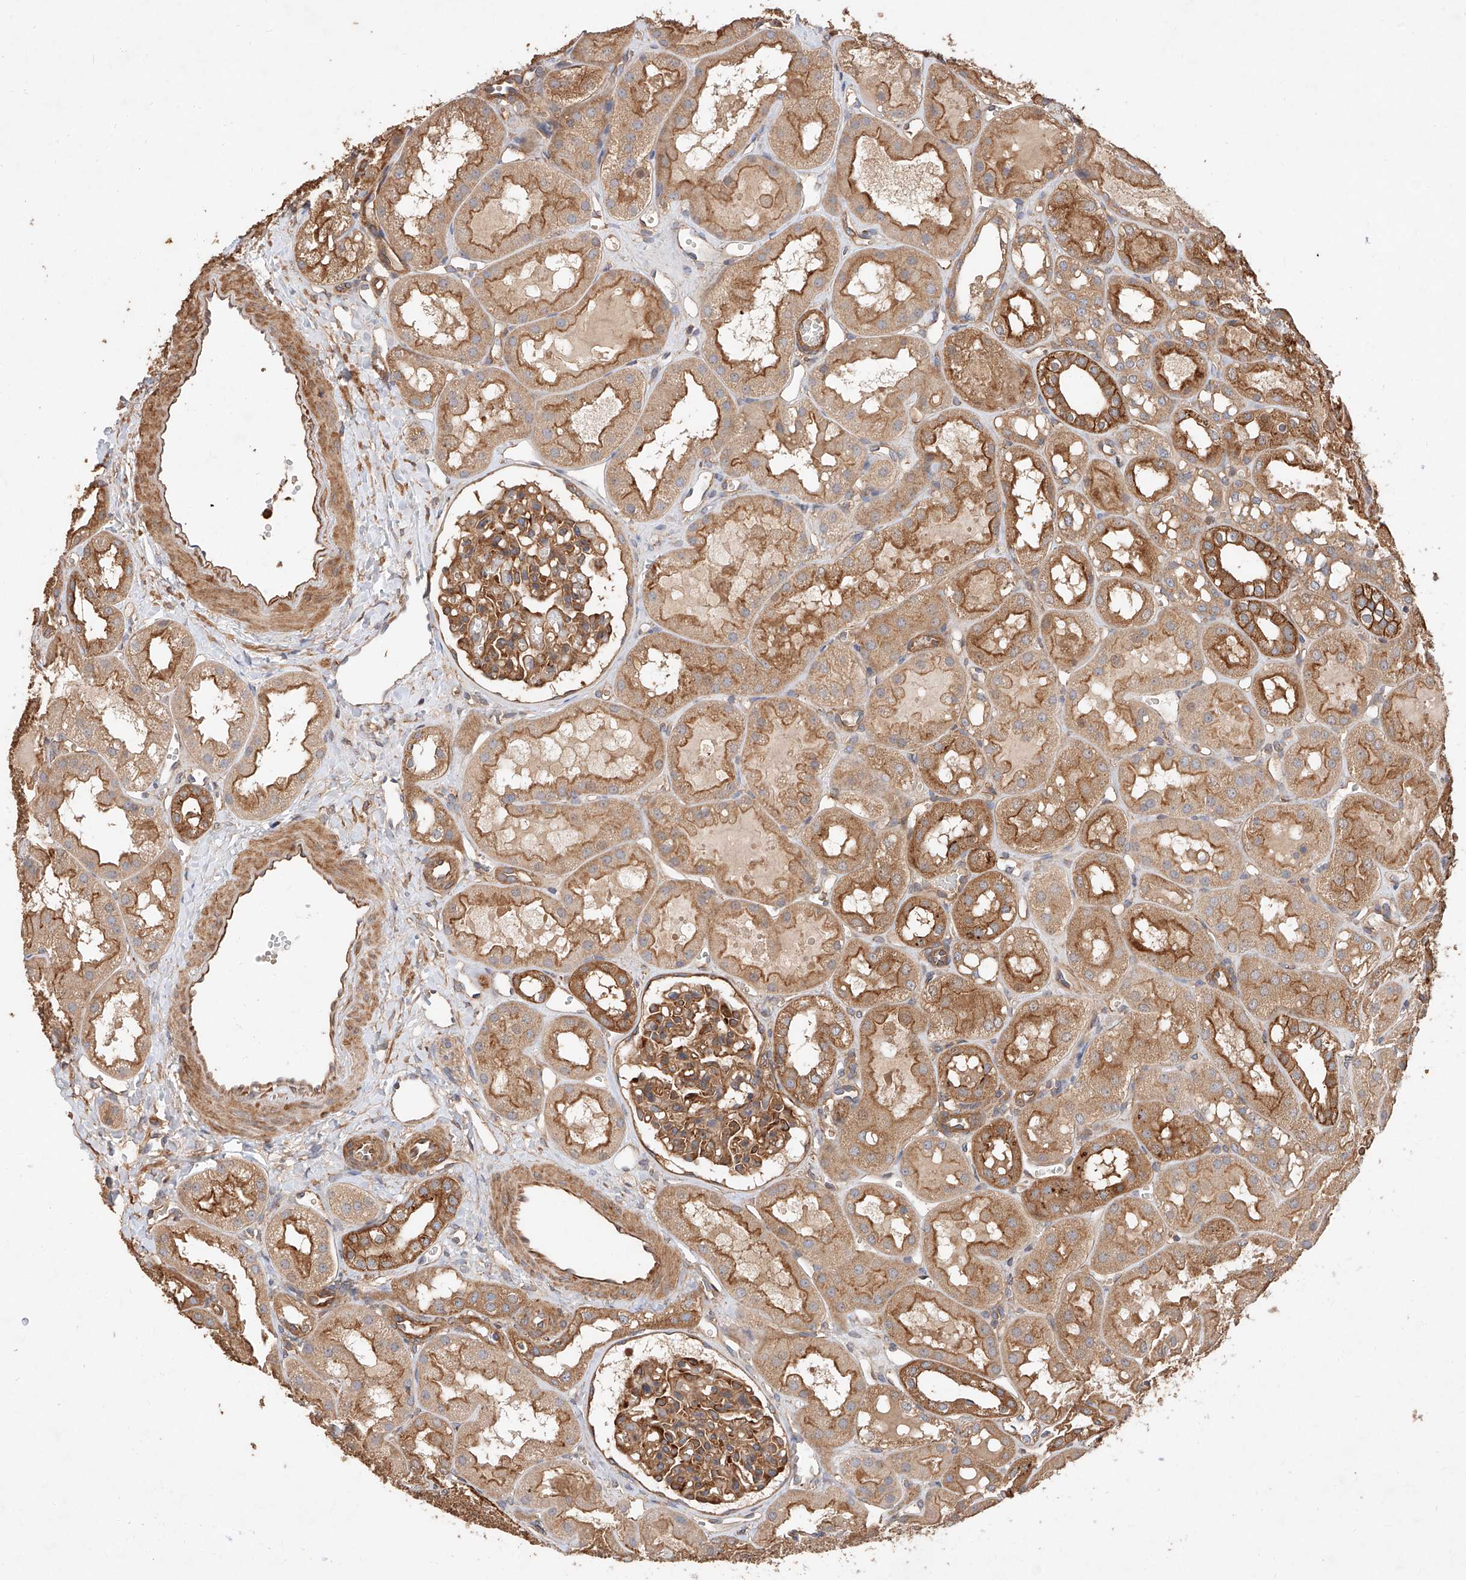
{"staining": {"intensity": "moderate", "quantity": ">75%", "location": "cytoplasmic/membranous"}, "tissue": "kidney", "cell_type": "Cells in glomeruli", "image_type": "normal", "snomed": [{"axis": "morphology", "description": "Normal tissue, NOS"}, {"axis": "topography", "description": "Kidney"}], "caption": "Cells in glomeruli display moderate cytoplasmic/membranous positivity in about >75% of cells in benign kidney.", "gene": "GHDC", "patient": {"sex": "male", "age": 16}}